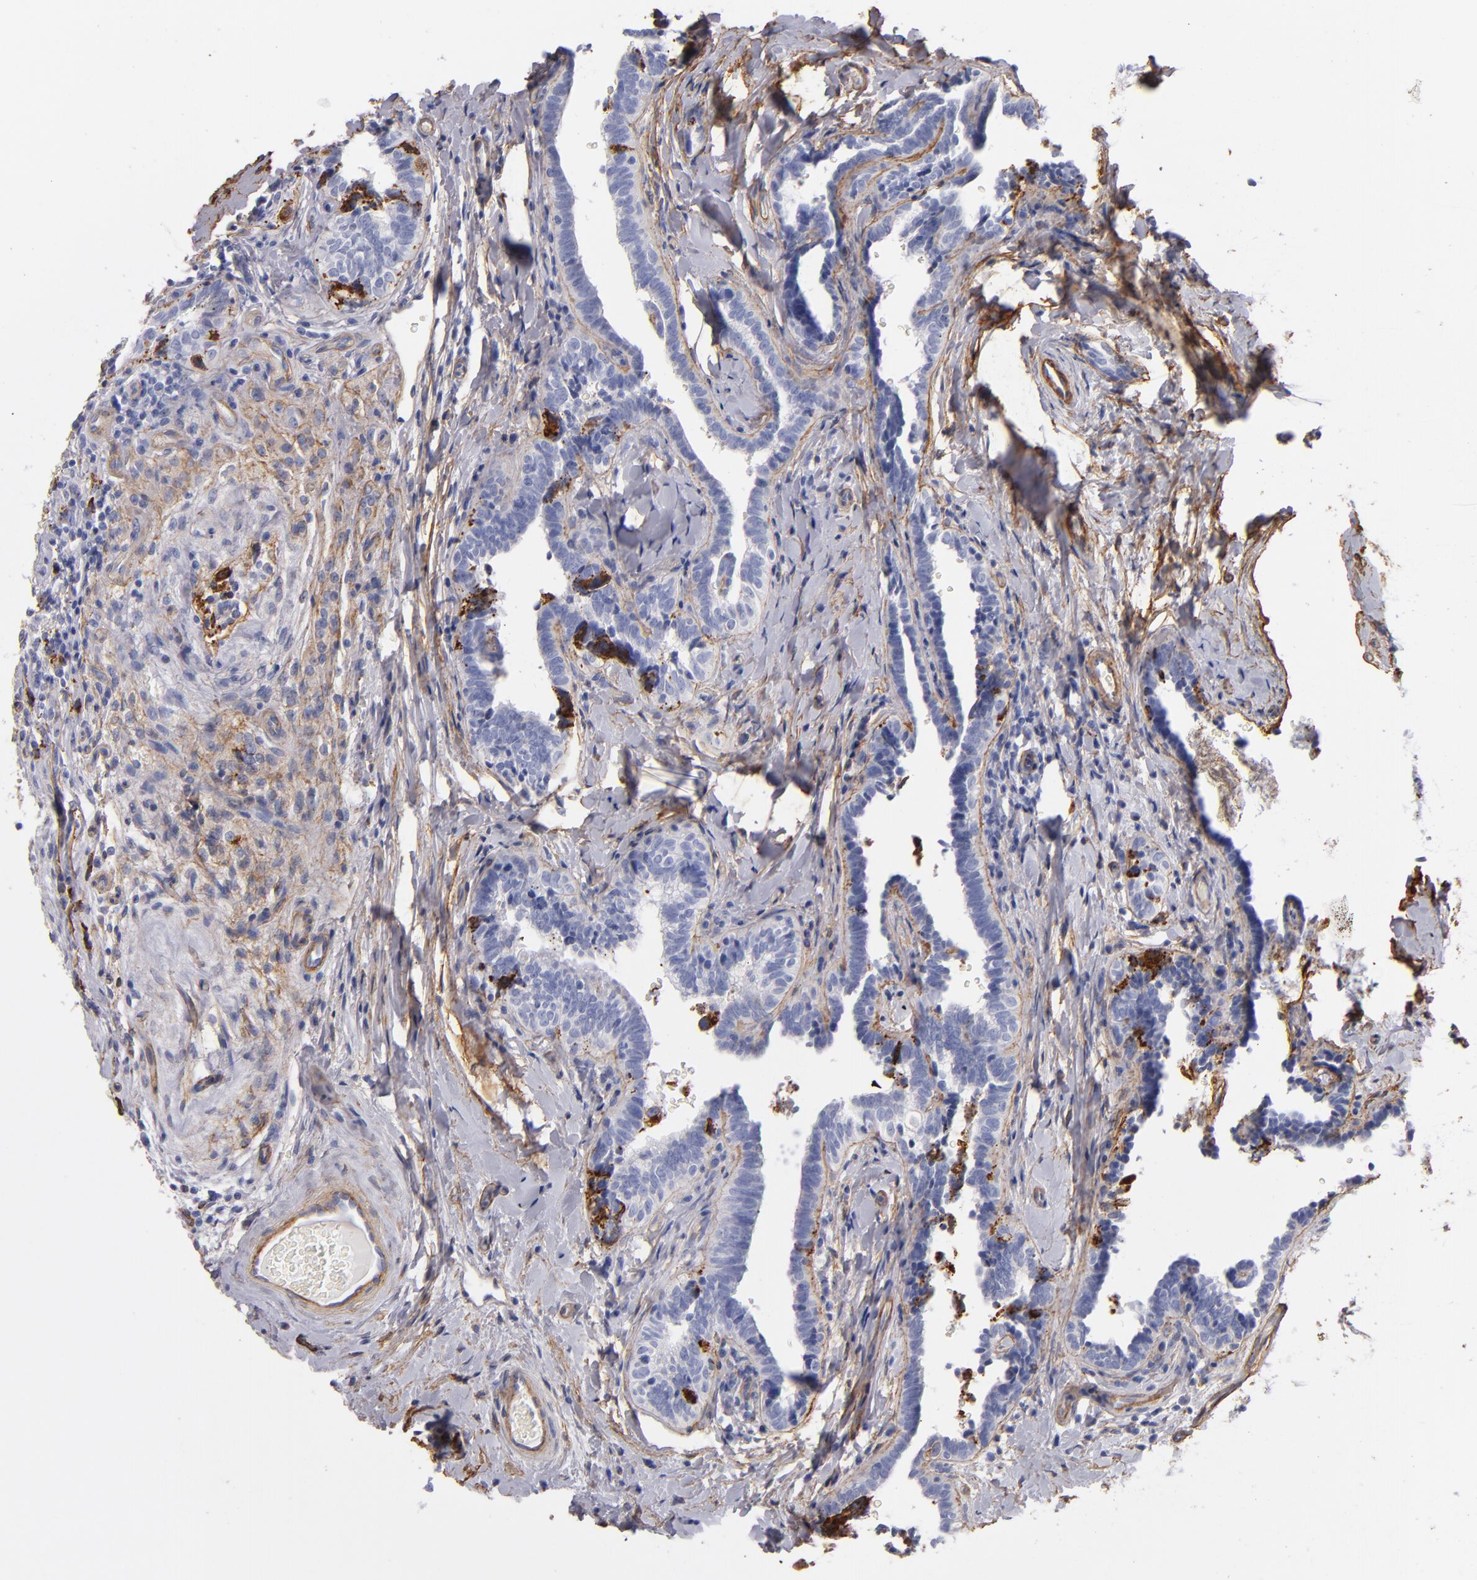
{"staining": {"intensity": "weak", "quantity": ">75%", "location": "cytoplasmic/membranous"}, "tissue": "testis cancer", "cell_type": "Tumor cells", "image_type": "cancer", "snomed": [{"axis": "morphology", "description": "Seminoma, NOS"}, {"axis": "topography", "description": "Testis"}], "caption": "An image of human testis cancer (seminoma) stained for a protein displays weak cytoplasmic/membranous brown staining in tumor cells. The staining was performed using DAB (3,3'-diaminobenzidine) to visualize the protein expression in brown, while the nuclei were stained in blue with hematoxylin (Magnification: 20x).", "gene": "LAMC1", "patient": {"sex": "male", "age": 32}}